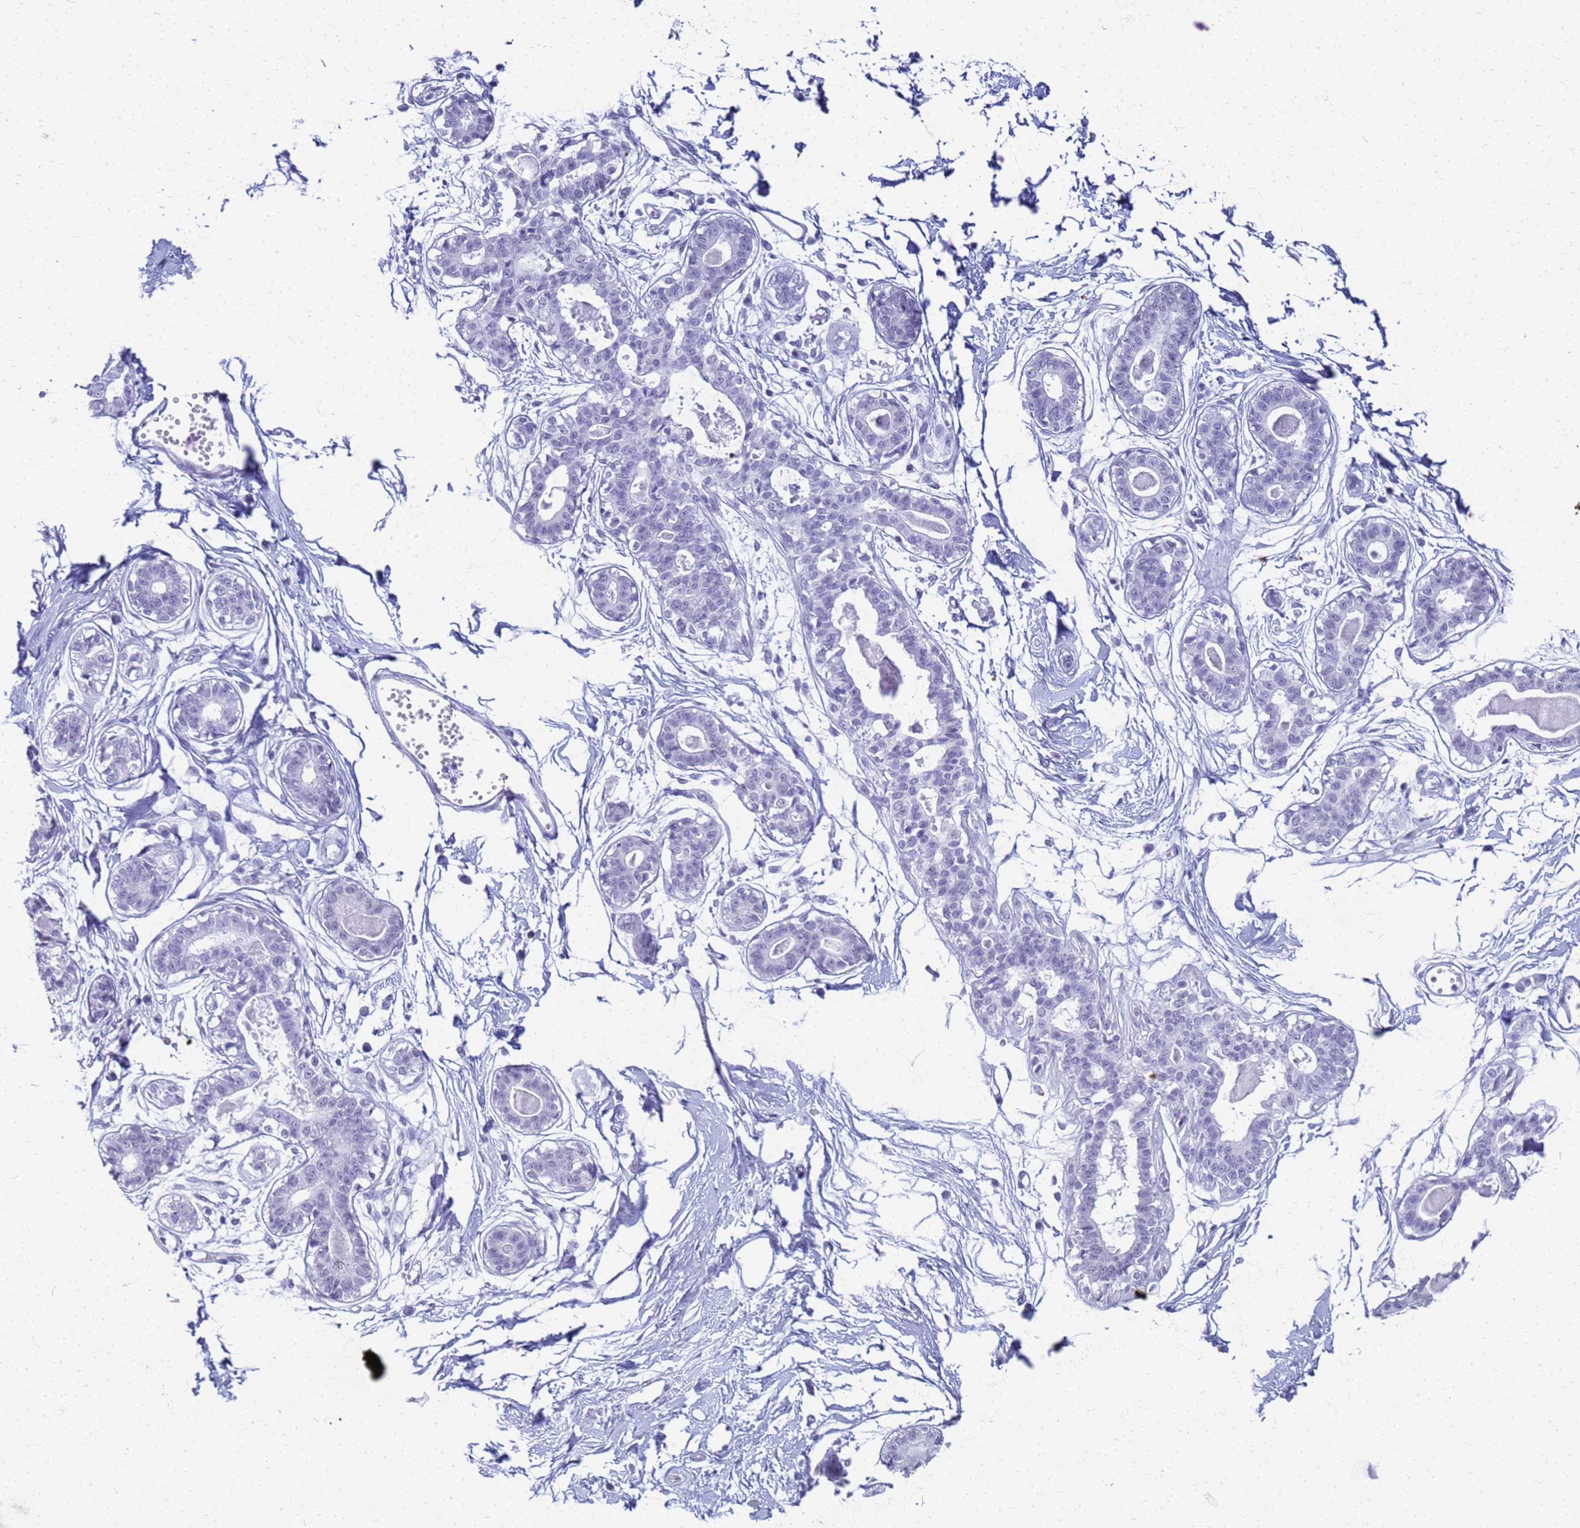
{"staining": {"intensity": "negative", "quantity": "none", "location": "none"}, "tissue": "breast", "cell_type": "Adipocytes", "image_type": "normal", "snomed": [{"axis": "morphology", "description": "Normal tissue, NOS"}, {"axis": "topography", "description": "Breast"}], "caption": "This is a image of IHC staining of unremarkable breast, which shows no expression in adipocytes. Nuclei are stained in blue.", "gene": "SLC7A9", "patient": {"sex": "female", "age": 45}}